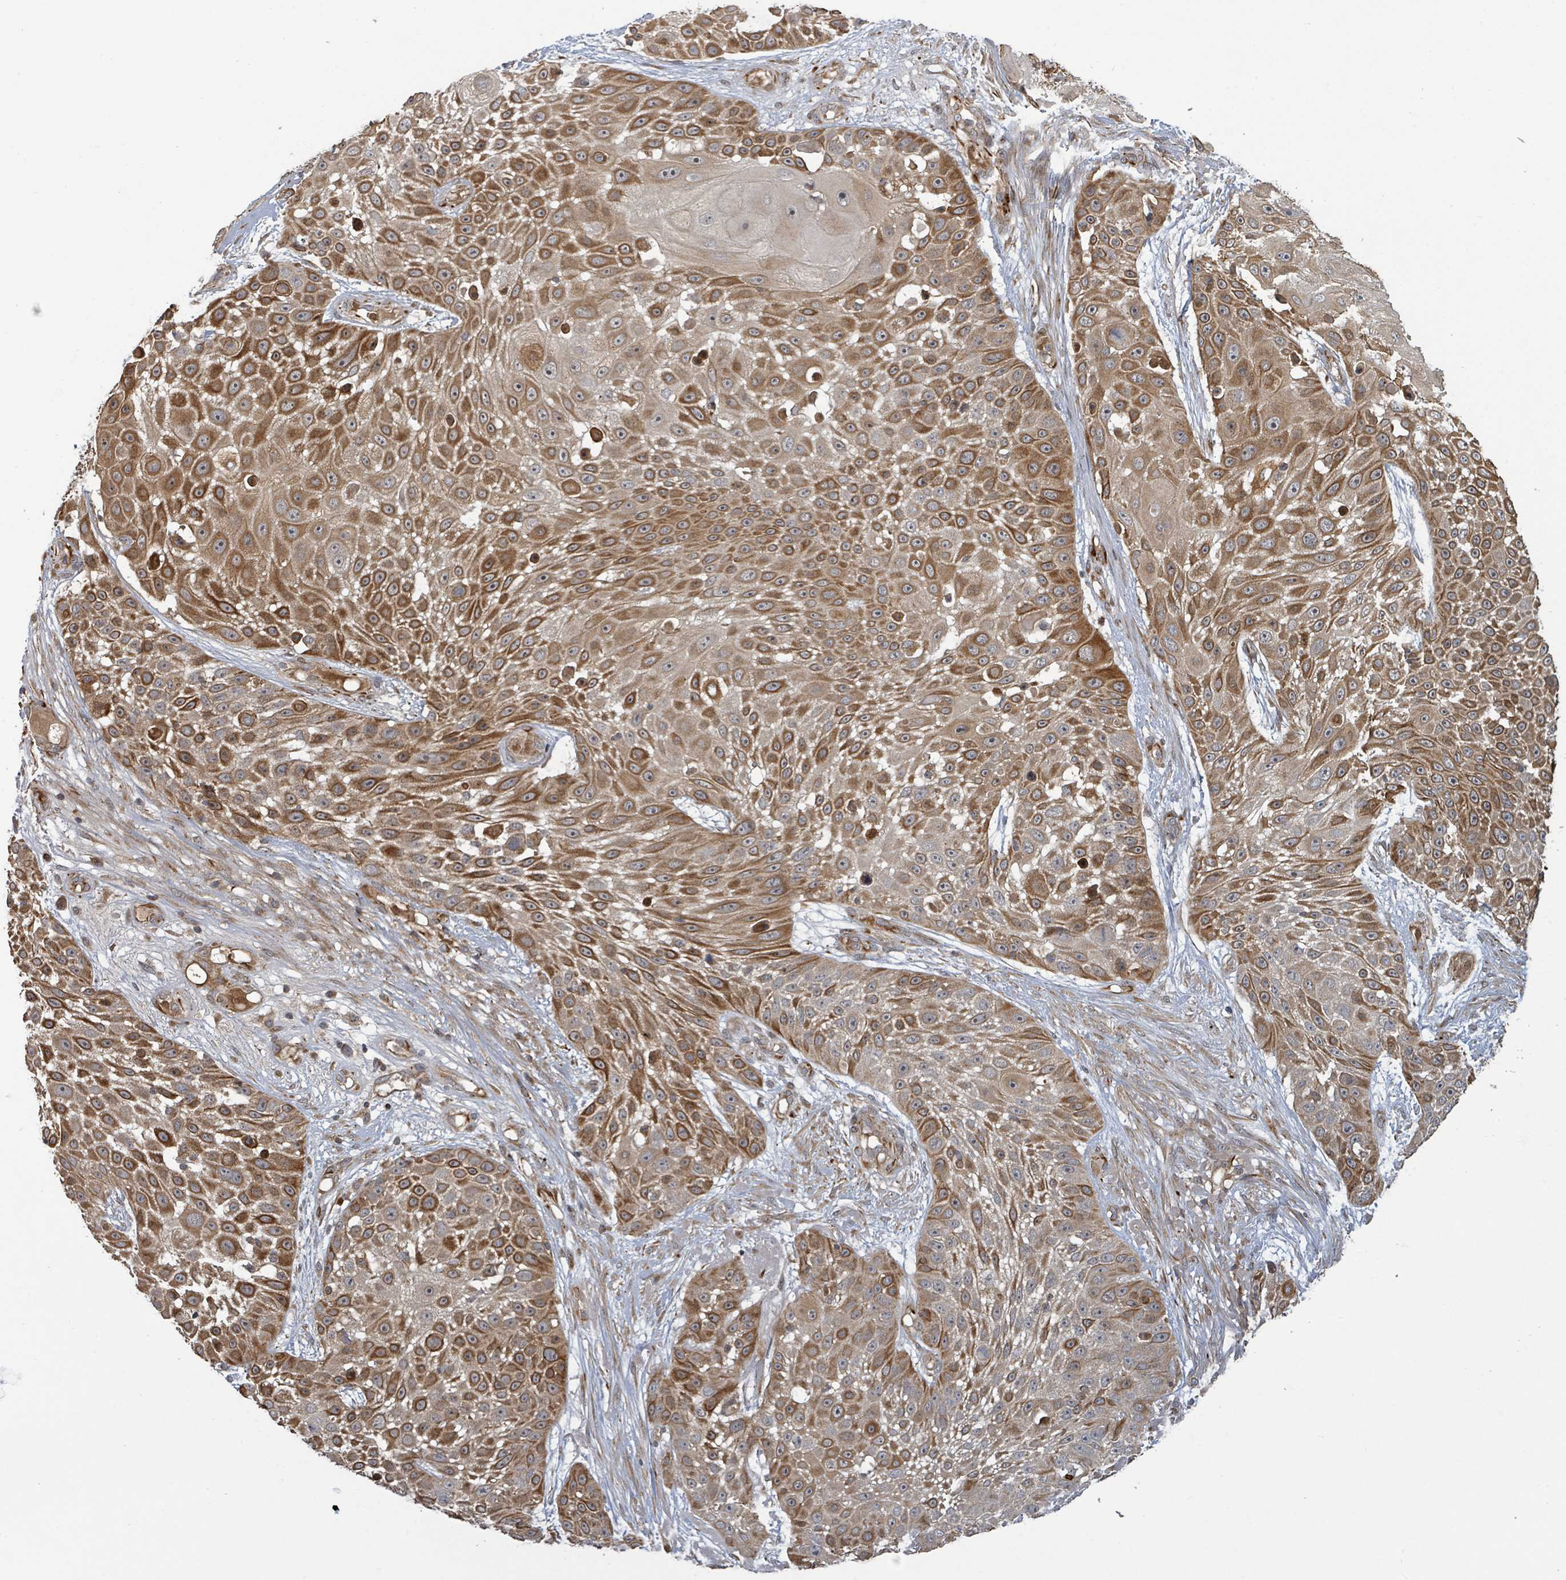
{"staining": {"intensity": "strong", "quantity": ">75%", "location": "cytoplasmic/membranous"}, "tissue": "skin cancer", "cell_type": "Tumor cells", "image_type": "cancer", "snomed": [{"axis": "morphology", "description": "Squamous cell carcinoma, NOS"}, {"axis": "topography", "description": "Skin"}], "caption": "Immunohistochemical staining of skin cancer (squamous cell carcinoma) demonstrates strong cytoplasmic/membranous protein positivity in about >75% of tumor cells.", "gene": "ITGA11", "patient": {"sex": "female", "age": 86}}